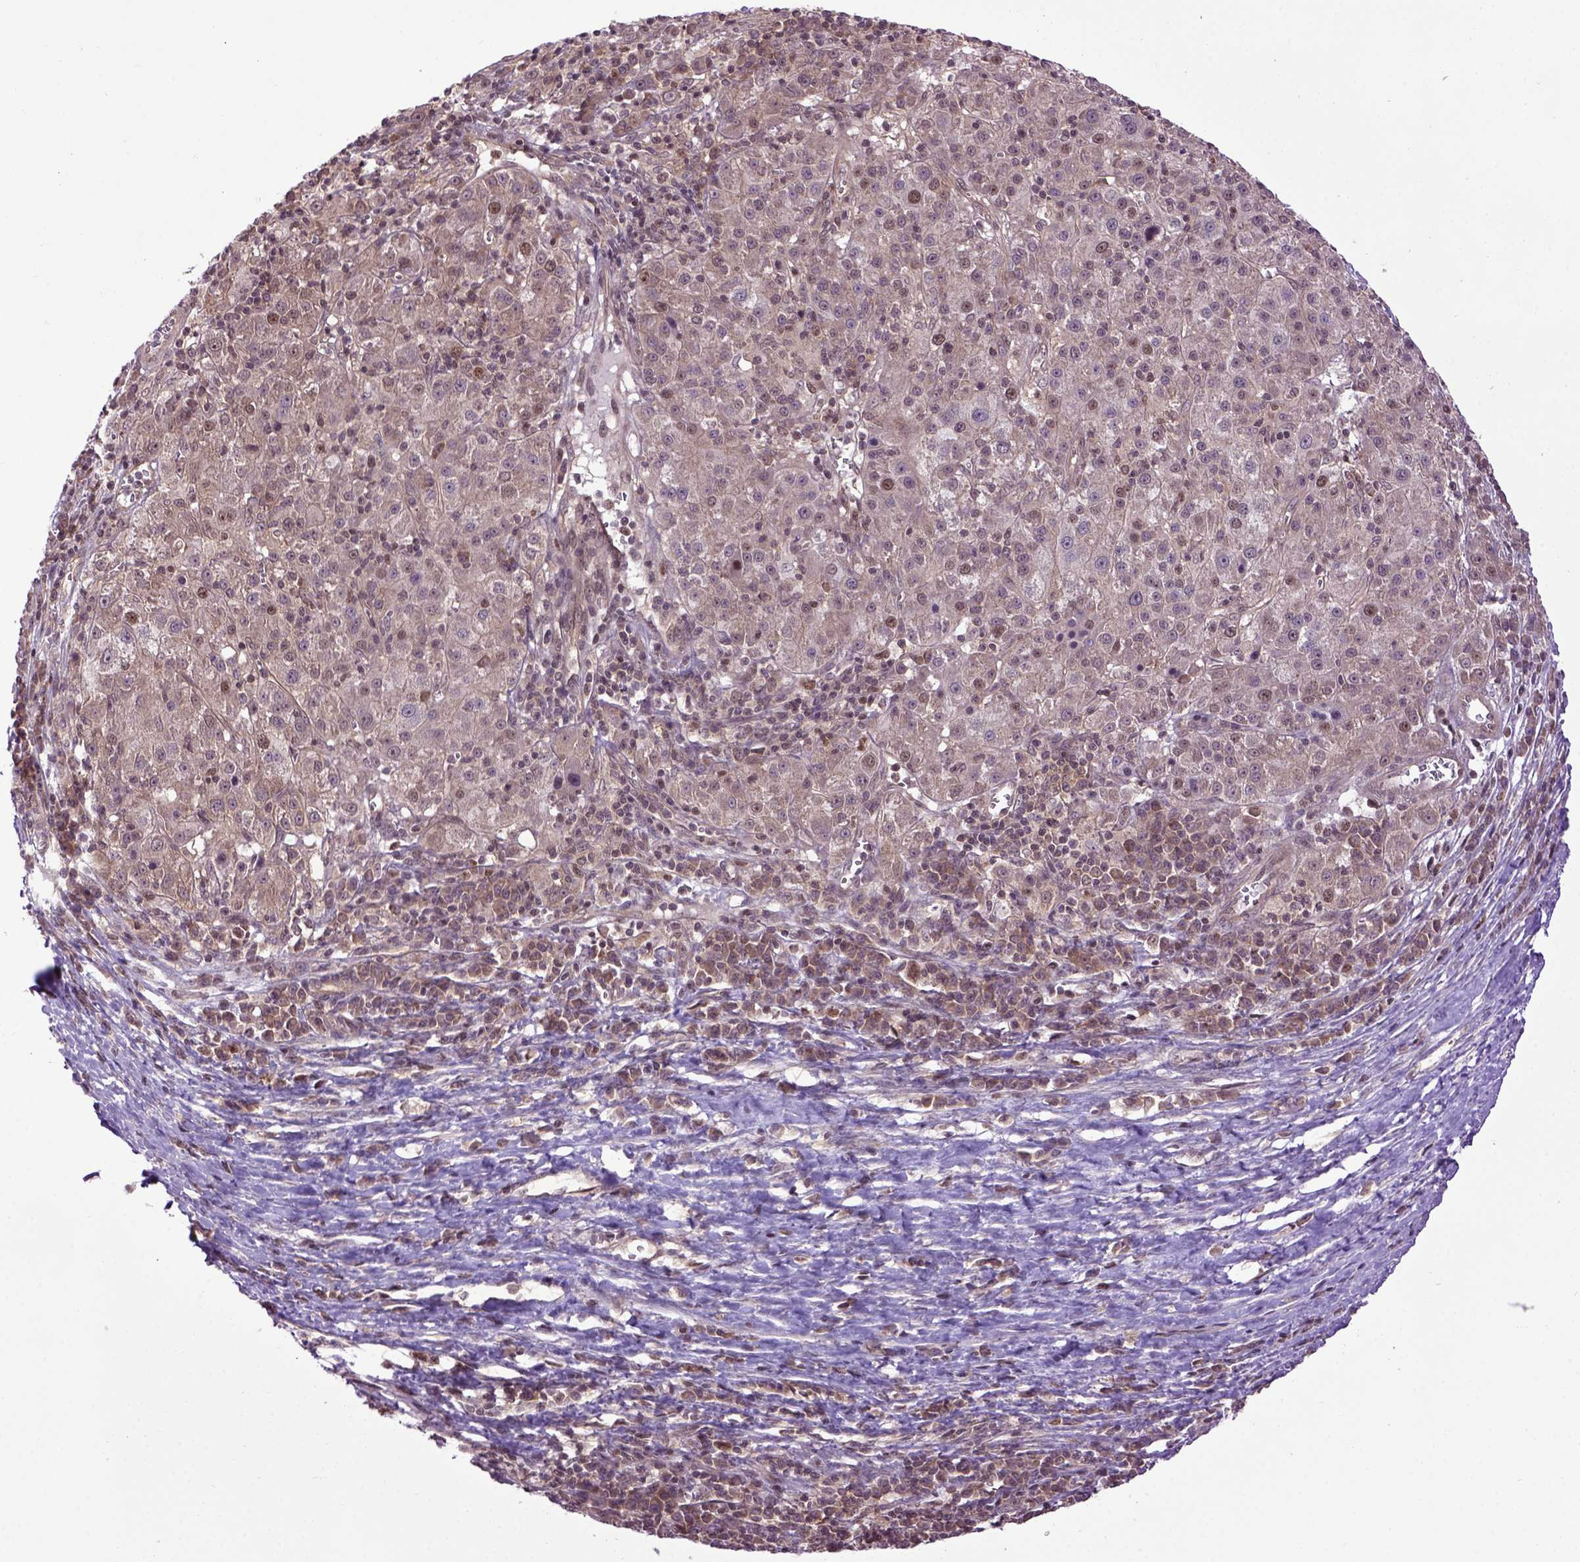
{"staining": {"intensity": "moderate", "quantity": ">75%", "location": "cytoplasmic/membranous,nuclear"}, "tissue": "liver cancer", "cell_type": "Tumor cells", "image_type": "cancer", "snomed": [{"axis": "morphology", "description": "Carcinoma, Hepatocellular, NOS"}, {"axis": "topography", "description": "Liver"}], "caption": "Immunohistochemical staining of liver hepatocellular carcinoma reveals medium levels of moderate cytoplasmic/membranous and nuclear positivity in approximately >75% of tumor cells. The staining was performed using DAB (3,3'-diaminobenzidine), with brown indicating positive protein expression. Nuclei are stained blue with hematoxylin.", "gene": "WDR48", "patient": {"sex": "female", "age": 60}}